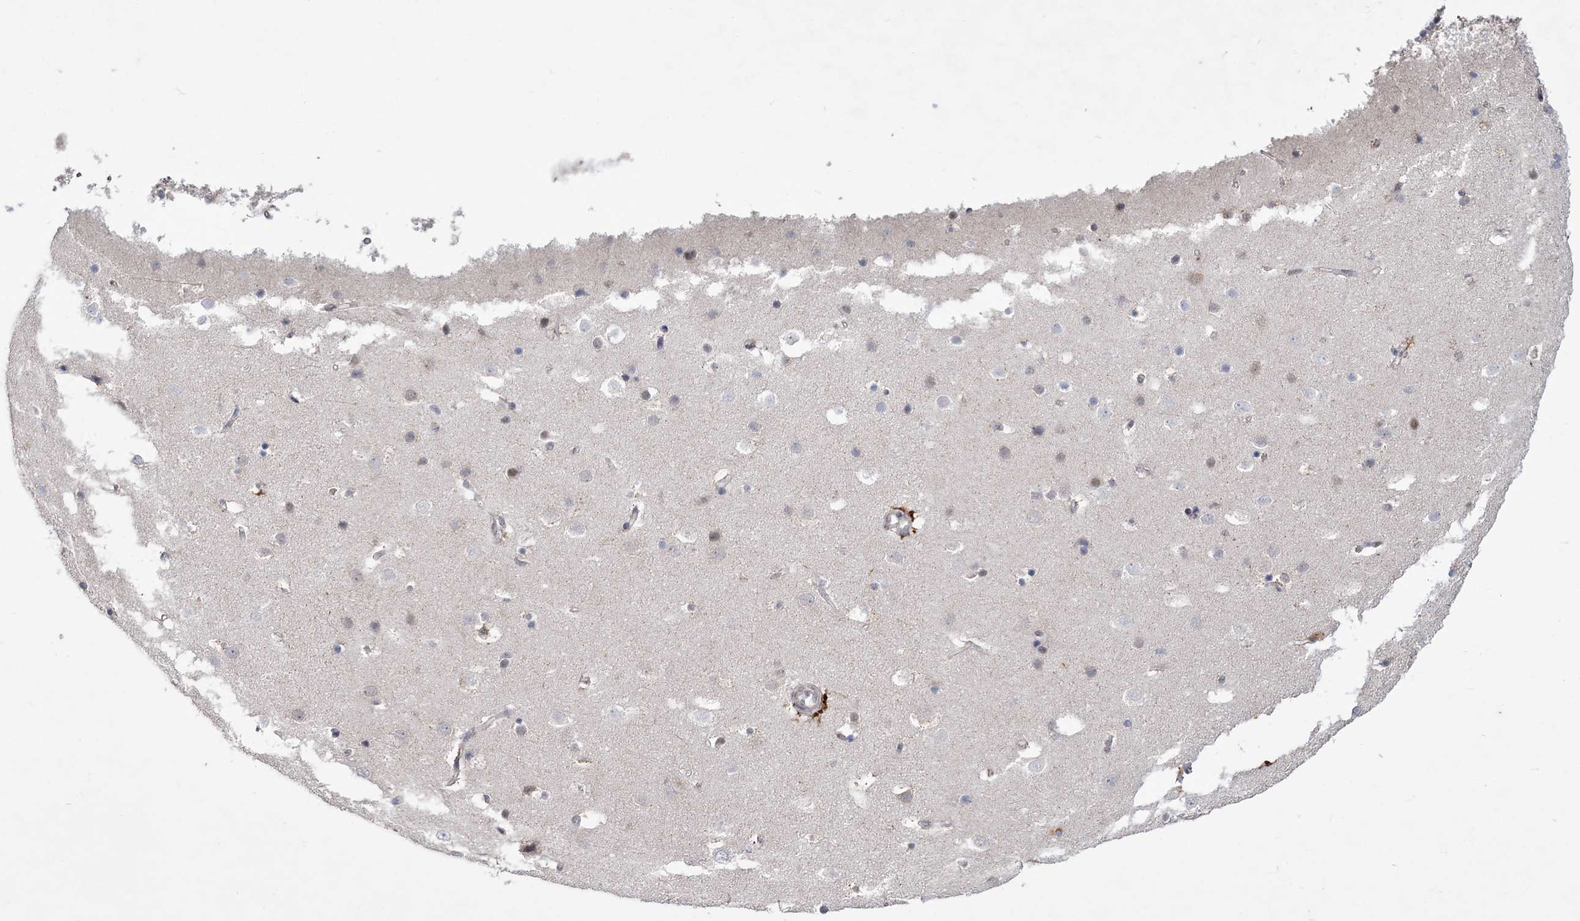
{"staining": {"intensity": "weak", "quantity": "<25%", "location": "cytoplasmic/membranous"}, "tissue": "cerebral cortex", "cell_type": "Endothelial cells", "image_type": "normal", "snomed": [{"axis": "morphology", "description": "Normal tissue, NOS"}, {"axis": "topography", "description": "Cerebral cortex"}], "caption": "Immunohistochemical staining of benign human cerebral cortex displays no significant expression in endothelial cells. (Brightfield microscopy of DAB immunohistochemistry (IHC) at high magnification).", "gene": "BOD1L1", "patient": {"sex": "male", "age": 54}}